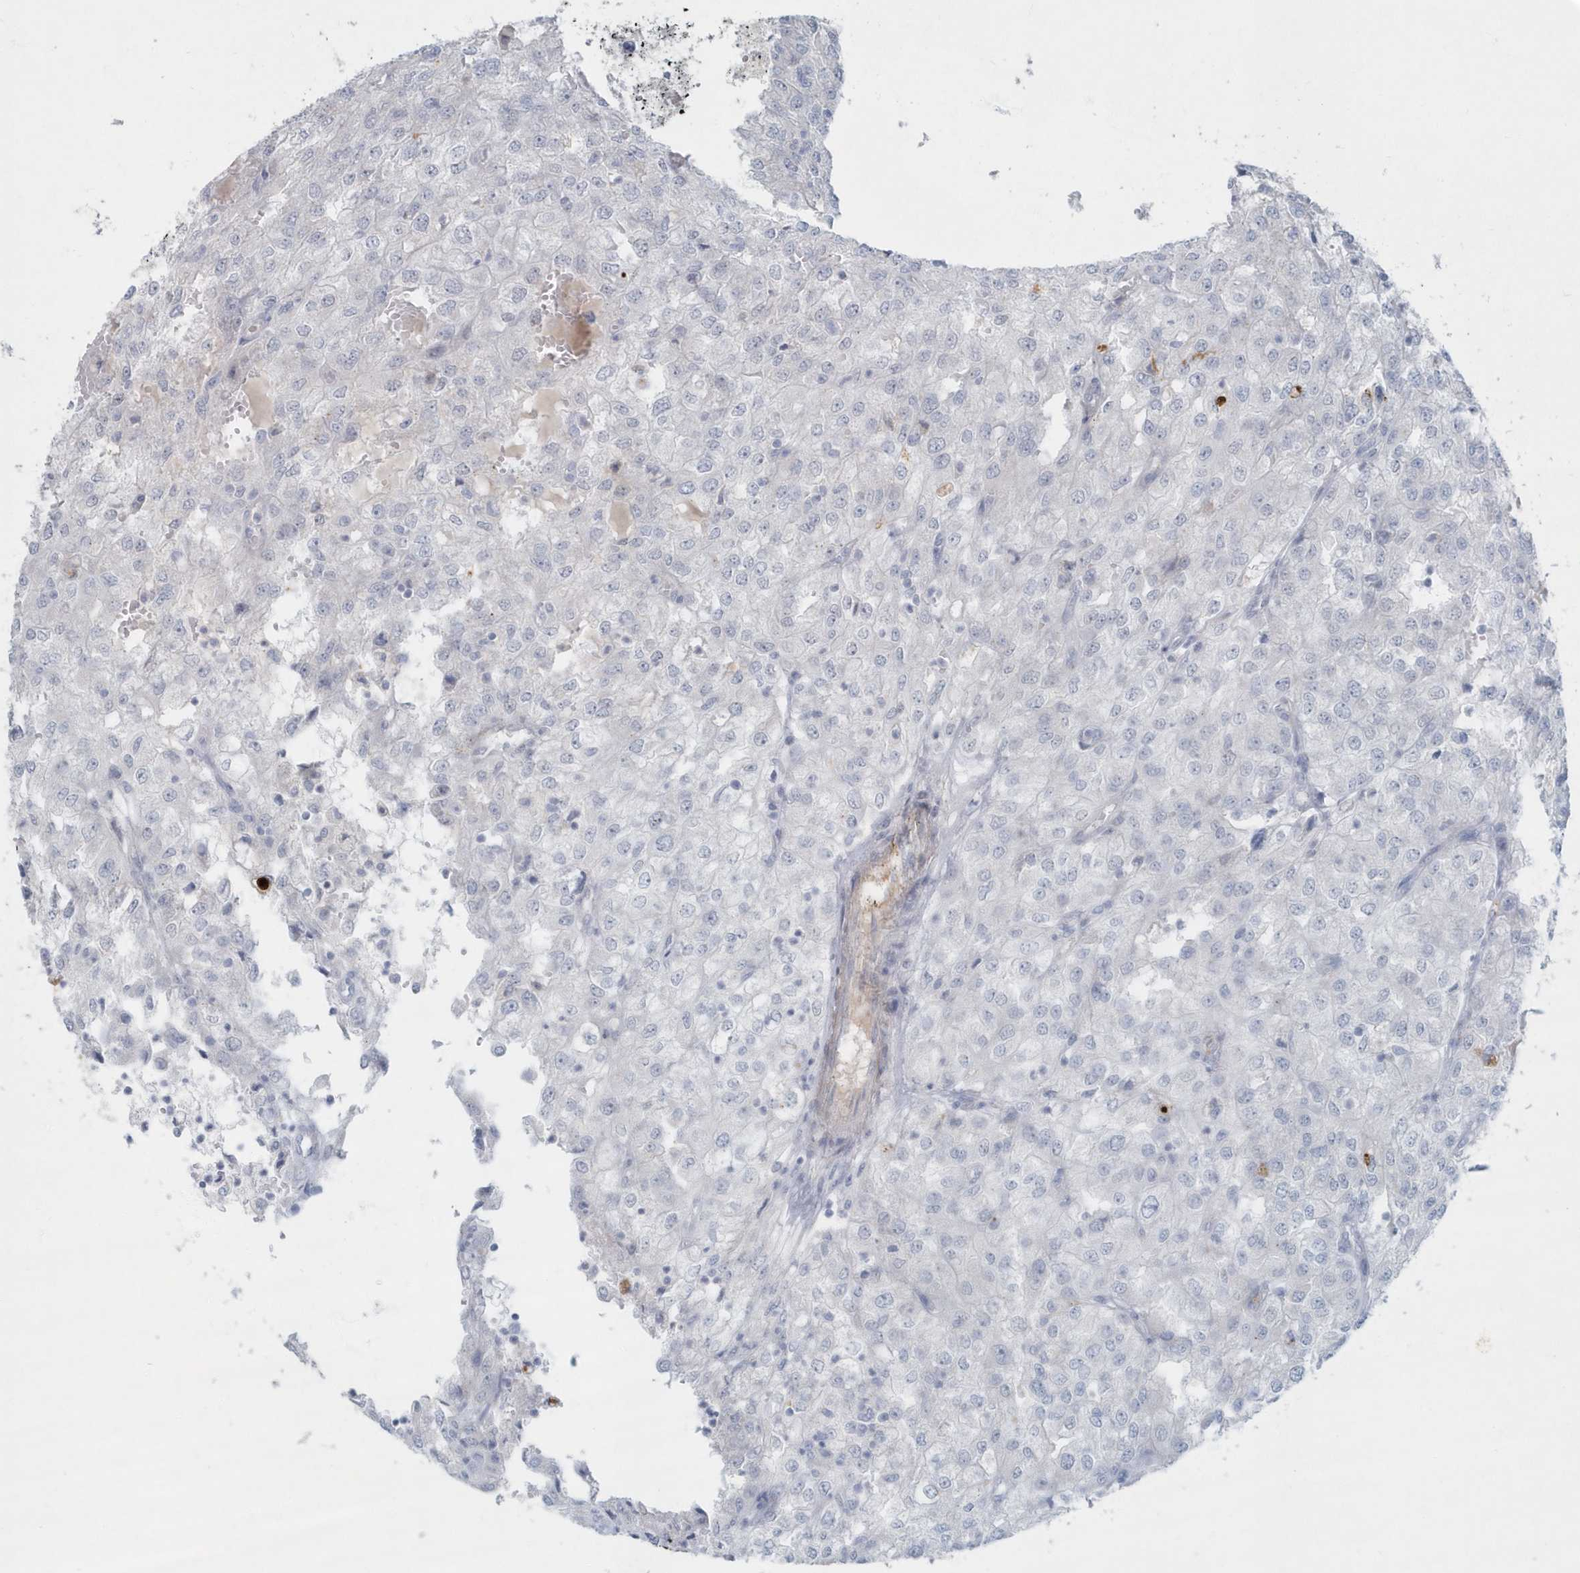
{"staining": {"intensity": "negative", "quantity": "none", "location": "none"}, "tissue": "renal cancer", "cell_type": "Tumor cells", "image_type": "cancer", "snomed": [{"axis": "morphology", "description": "Adenocarcinoma, NOS"}, {"axis": "topography", "description": "Kidney"}], "caption": "Tumor cells are negative for brown protein staining in adenocarcinoma (renal). (IHC, brightfield microscopy, high magnification).", "gene": "MYOT", "patient": {"sex": "female", "age": 54}}